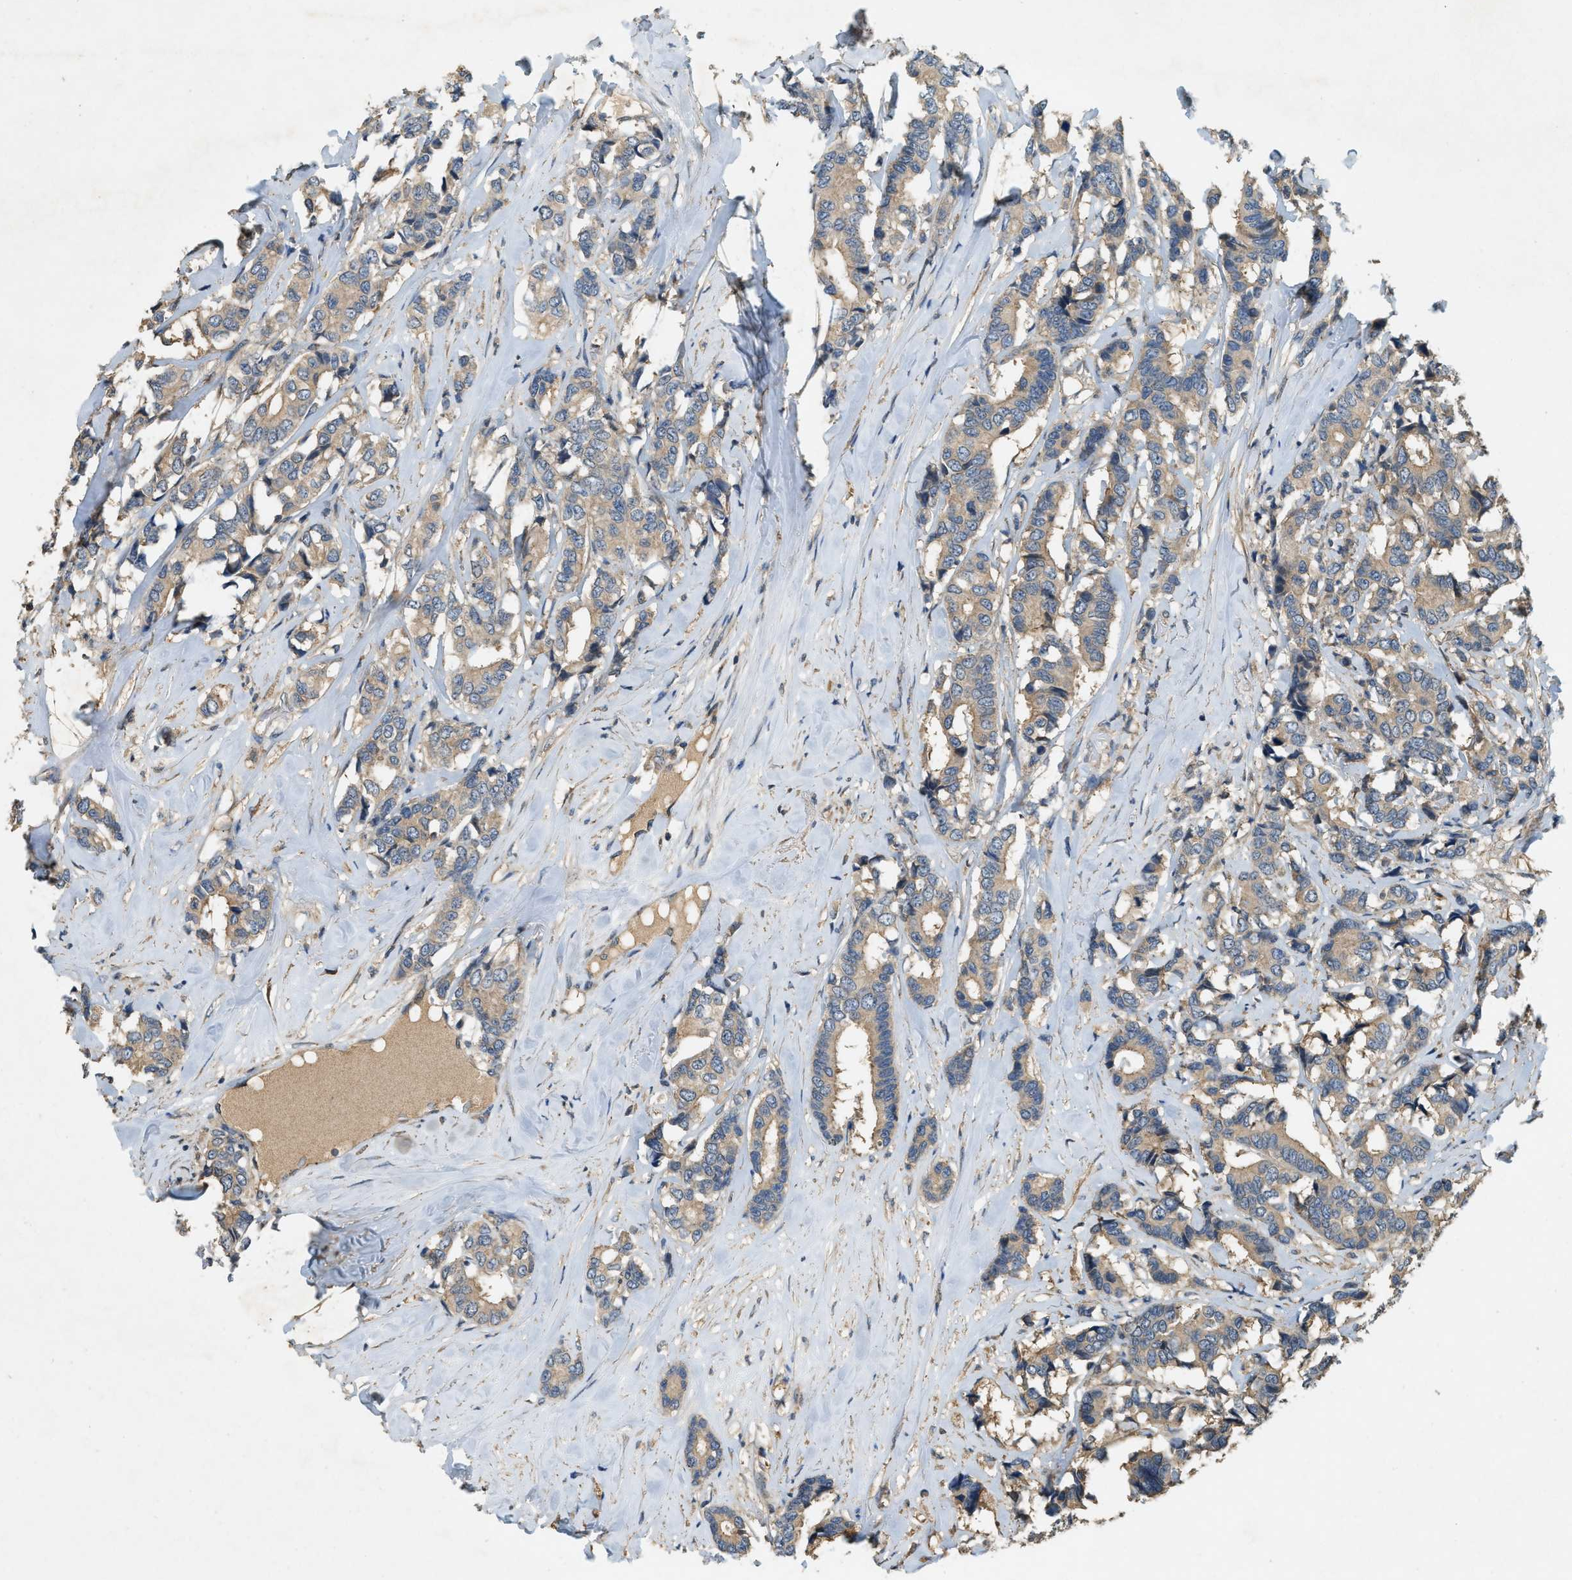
{"staining": {"intensity": "weak", "quantity": ">75%", "location": "cytoplasmic/membranous"}, "tissue": "breast cancer", "cell_type": "Tumor cells", "image_type": "cancer", "snomed": [{"axis": "morphology", "description": "Duct carcinoma"}, {"axis": "topography", "description": "Breast"}], "caption": "High-magnification brightfield microscopy of breast cancer stained with DAB (3,3'-diaminobenzidine) (brown) and counterstained with hematoxylin (blue). tumor cells exhibit weak cytoplasmic/membranous expression is present in about>75% of cells. (DAB (3,3'-diaminobenzidine) = brown stain, brightfield microscopy at high magnification).", "gene": "CFLAR", "patient": {"sex": "female", "age": 87}}